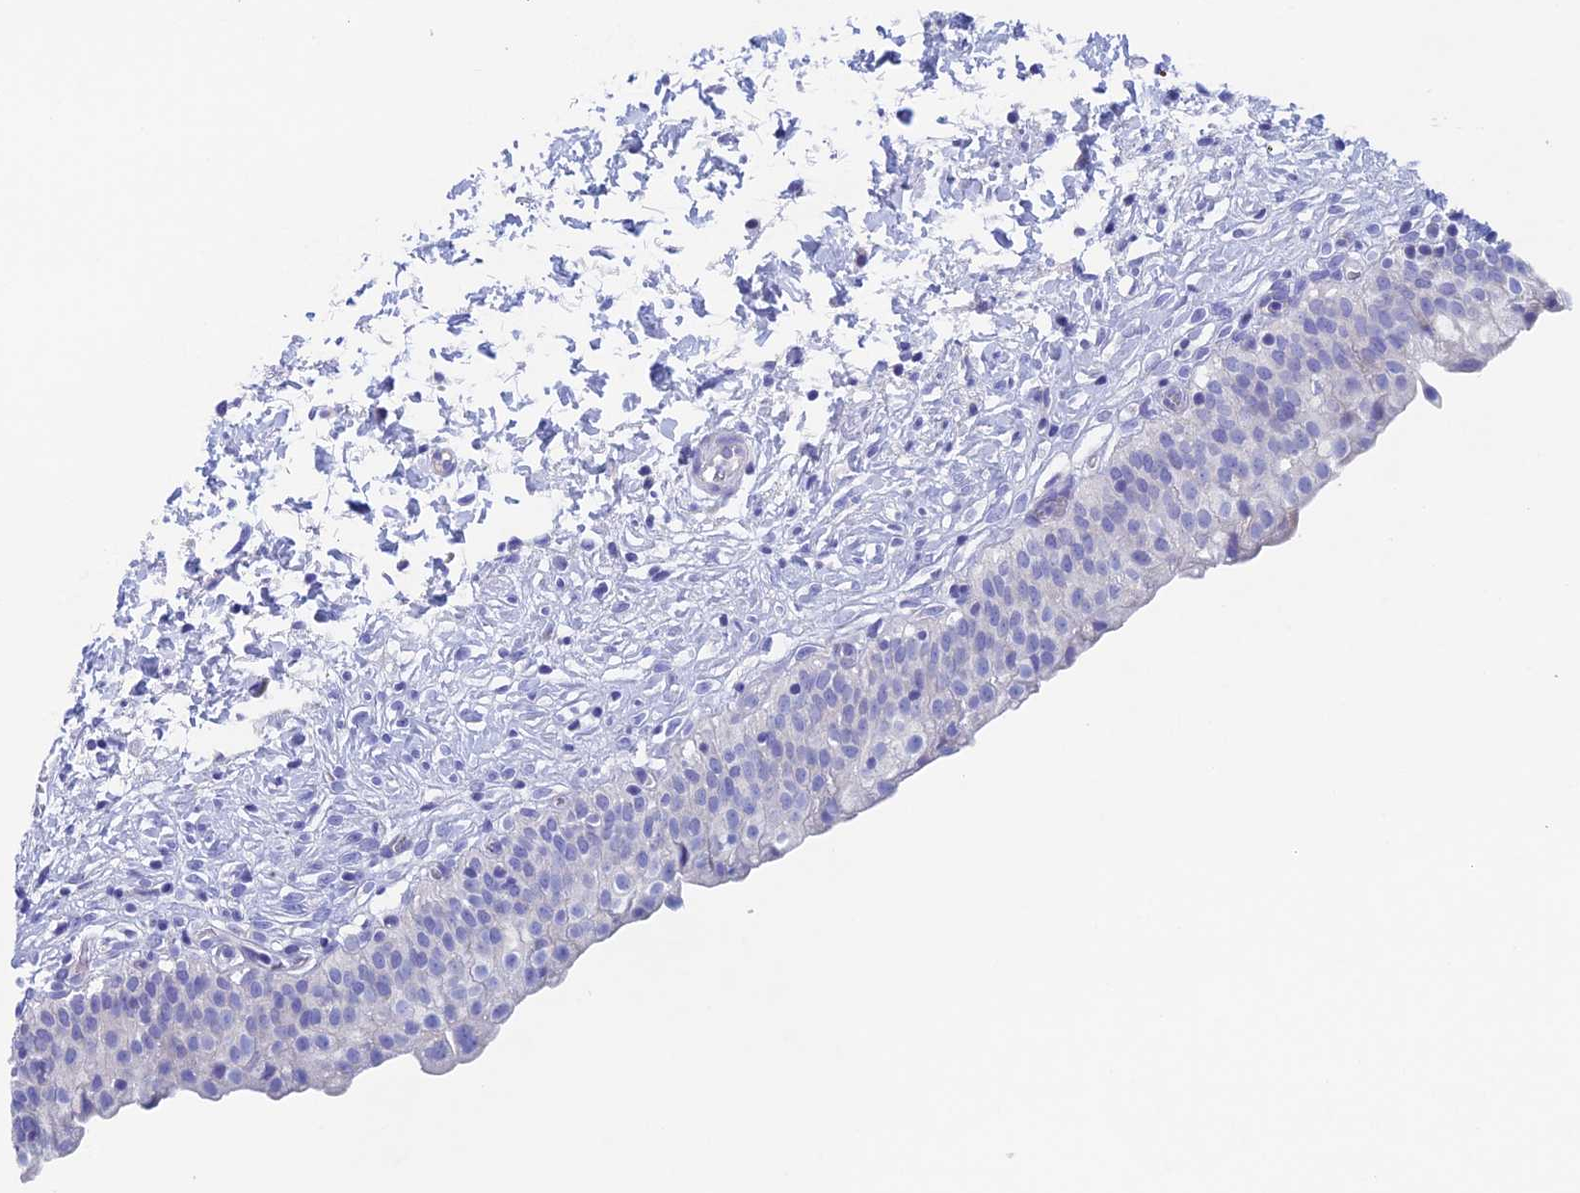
{"staining": {"intensity": "negative", "quantity": "none", "location": "none"}, "tissue": "urinary bladder", "cell_type": "Urothelial cells", "image_type": "normal", "snomed": [{"axis": "morphology", "description": "Normal tissue, NOS"}, {"axis": "topography", "description": "Urinary bladder"}], "caption": "IHC micrograph of unremarkable urinary bladder: human urinary bladder stained with DAB (3,3'-diaminobenzidine) demonstrates no significant protein positivity in urothelial cells.", "gene": "PSMC3IP", "patient": {"sex": "male", "age": 55}}